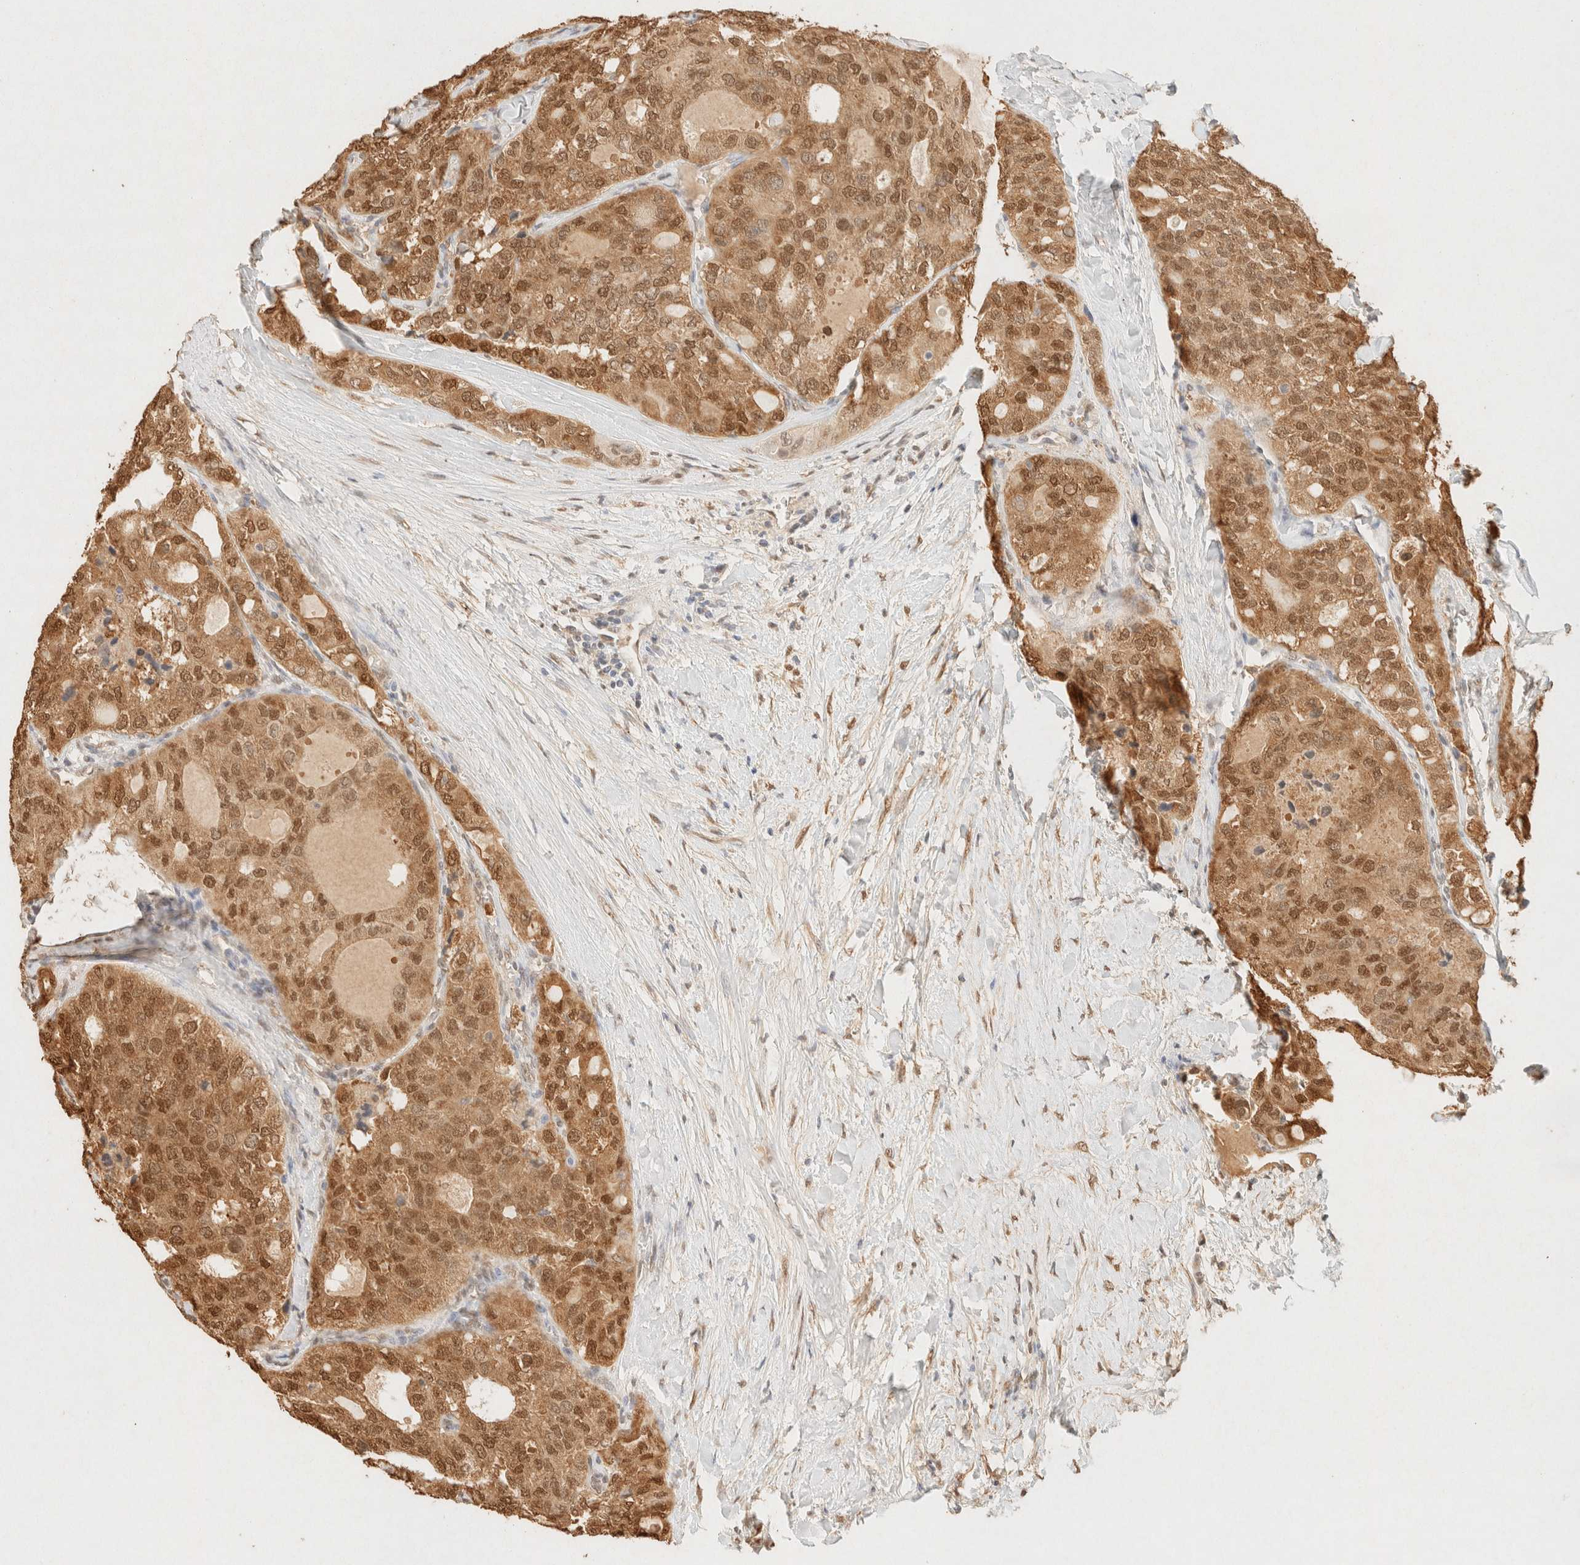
{"staining": {"intensity": "moderate", "quantity": ">75%", "location": "cytoplasmic/membranous,nuclear"}, "tissue": "thyroid cancer", "cell_type": "Tumor cells", "image_type": "cancer", "snomed": [{"axis": "morphology", "description": "Follicular adenoma carcinoma, NOS"}, {"axis": "topography", "description": "Thyroid gland"}], "caption": "Thyroid cancer (follicular adenoma carcinoma) stained for a protein (brown) displays moderate cytoplasmic/membranous and nuclear positive expression in about >75% of tumor cells.", "gene": "S100A13", "patient": {"sex": "male", "age": 75}}